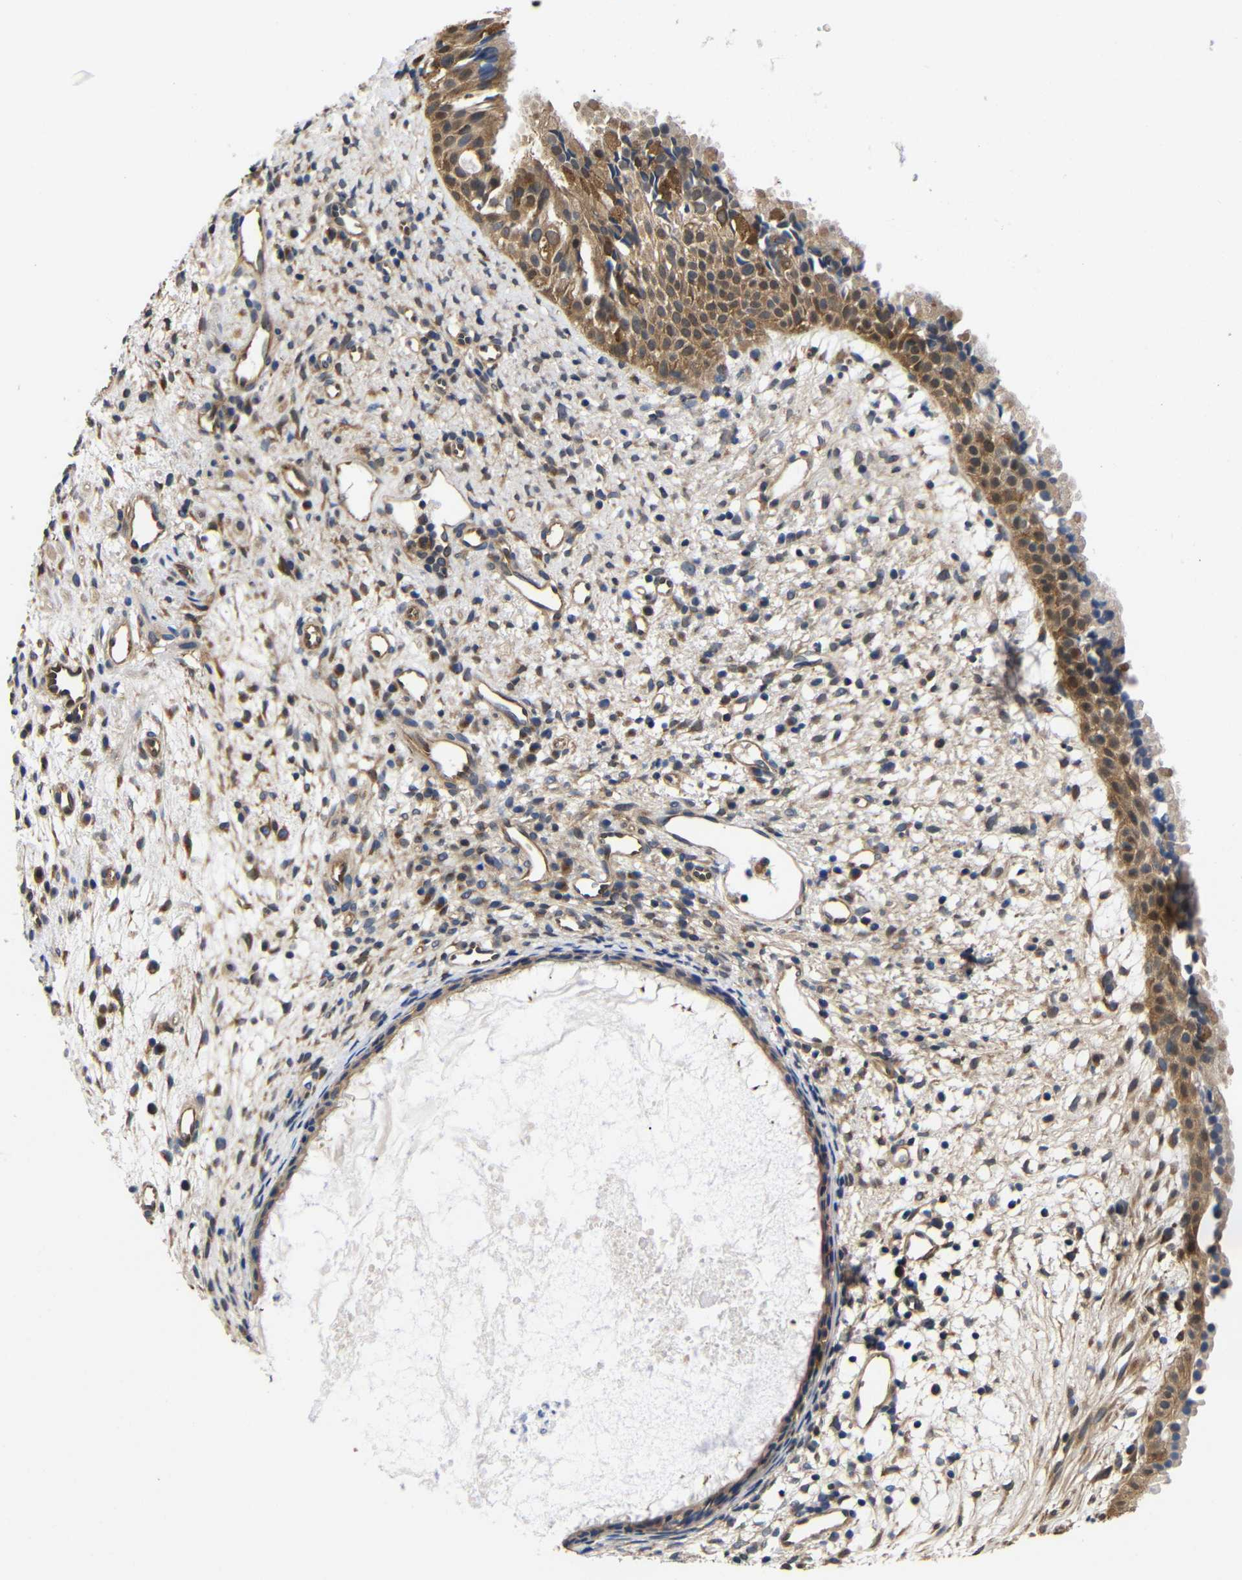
{"staining": {"intensity": "moderate", "quantity": ">75%", "location": "cytoplasmic/membranous"}, "tissue": "nasopharynx", "cell_type": "Respiratory epithelial cells", "image_type": "normal", "snomed": [{"axis": "morphology", "description": "Normal tissue, NOS"}, {"axis": "topography", "description": "Nasopharynx"}], "caption": "High-power microscopy captured an IHC micrograph of unremarkable nasopharynx, revealing moderate cytoplasmic/membranous positivity in approximately >75% of respiratory epithelial cells. (DAB = brown stain, brightfield microscopy at high magnification).", "gene": "LRRCC1", "patient": {"sex": "male", "age": 22}}